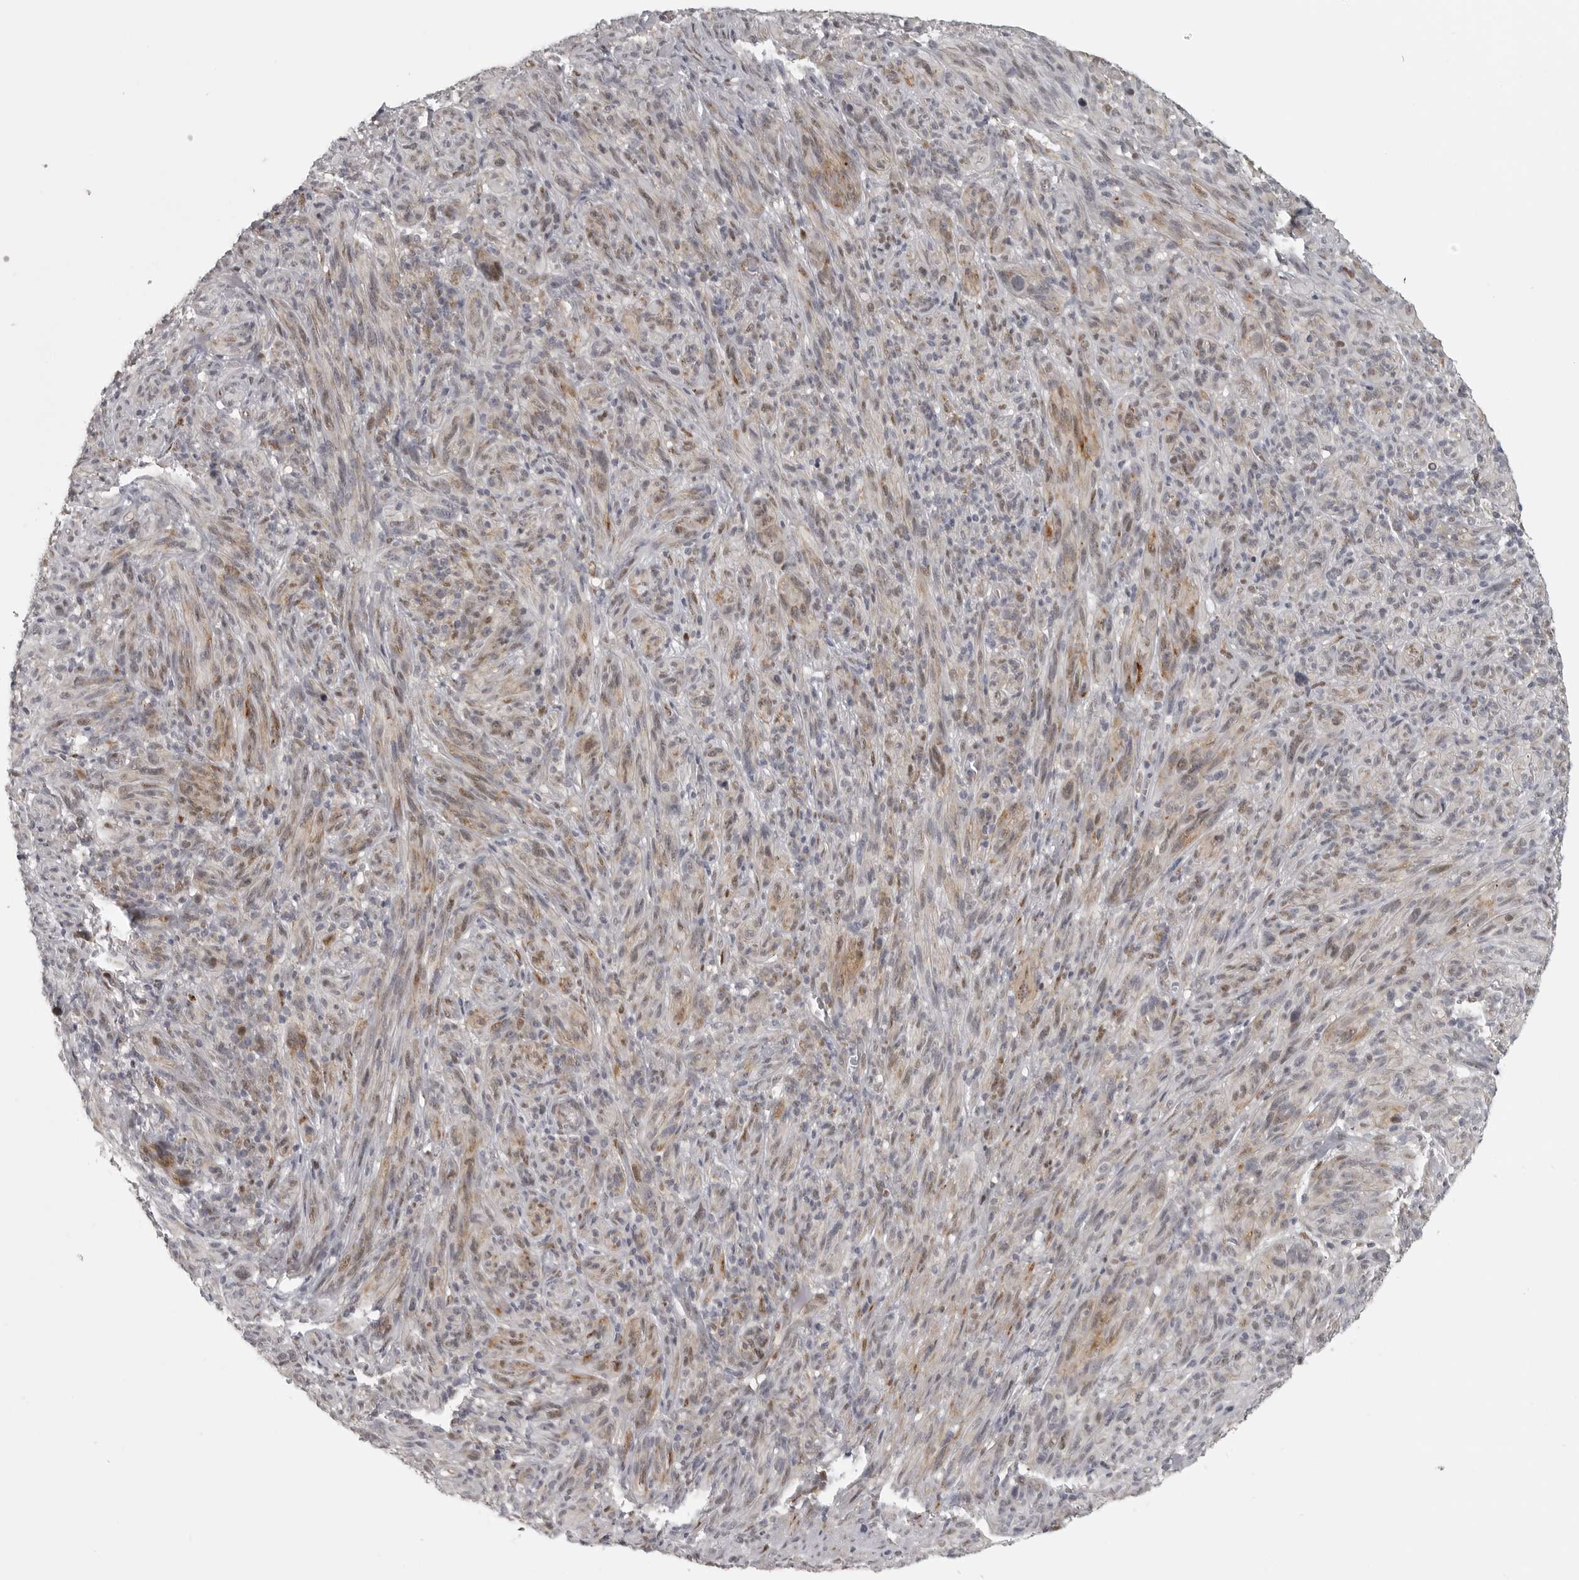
{"staining": {"intensity": "weak", "quantity": "25%-75%", "location": "cytoplasmic/membranous"}, "tissue": "melanoma", "cell_type": "Tumor cells", "image_type": "cancer", "snomed": [{"axis": "morphology", "description": "Malignant melanoma, NOS"}, {"axis": "topography", "description": "Skin of head"}], "caption": "Immunohistochemical staining of human malignant melanoma displays low levels of weak cytoplasmic/membranous staining in about 25%-75% of tumor cells. (Brightfield microscopy of DAB IHC at high magnification).", "gene": "POLE2", "patient": {"sex": "male", "age": 96}}